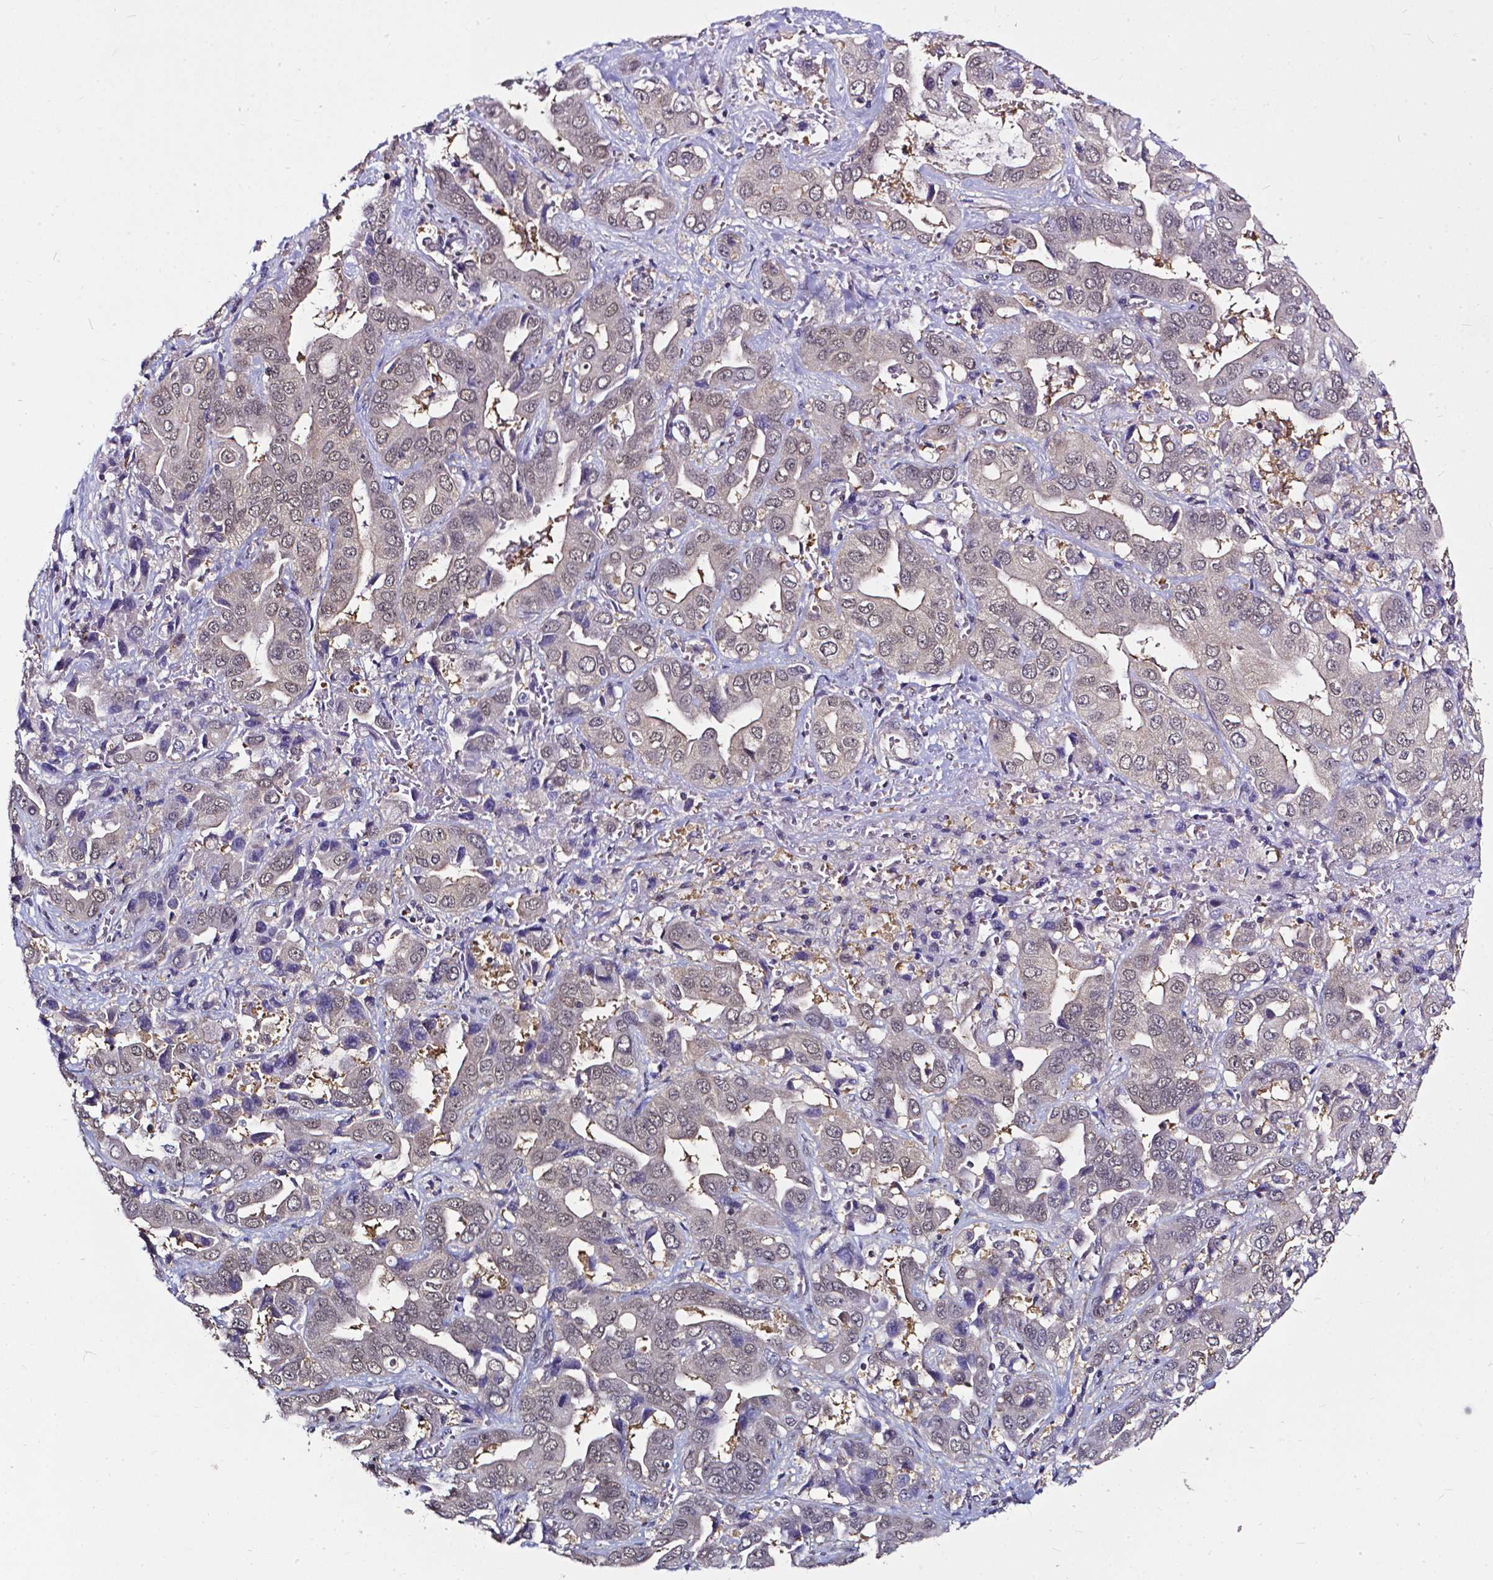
{"staining": {"intensity": "negative", "quantity": "none", "location": "none"}, "tissue": "liver cancer", "cell_type": "Tumor cells", "image_type": "cancer", "snomed": [{"axis": "morphology", "description": "Cholangiocarcinoma"}, {"axis": "topography", "description": "Liver"}], "caption": "This is a histopathology image of immunohistochemistry (IHC) staining of liver cancer (cholangiocarcinoma), which shows no staining in tumor cells.", "gene": "OTUB1", "patient": {"sex": "female", "age": 52}}